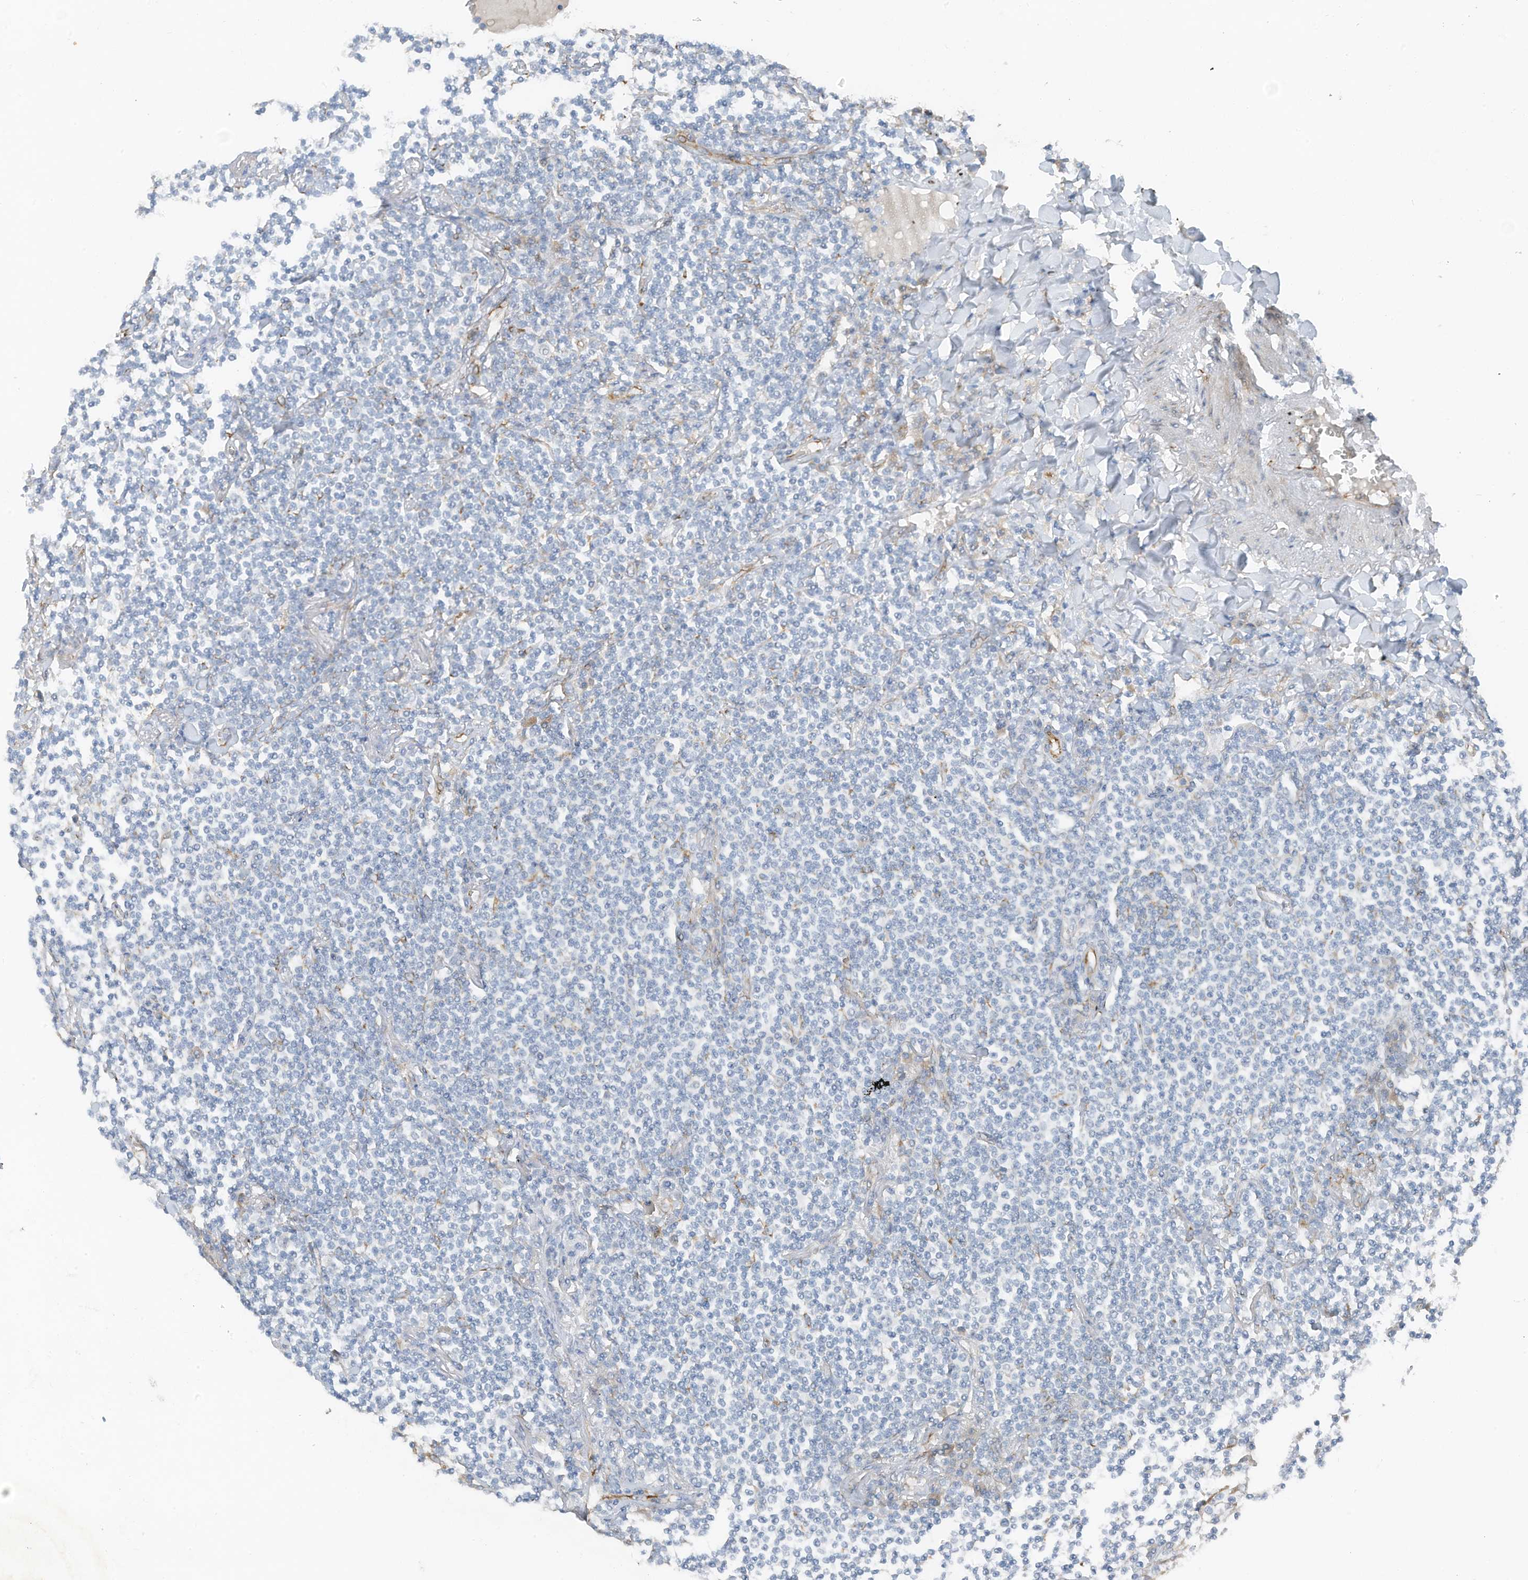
{"staining": {"intensity": "negative", "quantity": "none", "location": "none"}, "tissue": "lymphoma", "cell_type": "Tumor cells", "image_type": "cancer", "snomed": [{"axis": "morphology", "description": "Malignant lymphoma, non-Hodgkin's type, Low grade"}, {"axis": "topography", "description": "Lung"}], "caption": "Malignant lymphoma, non-Hodgkin's type (low-grade) was stained to show a protein in brown. There is no significant staining in tumor cells. (Stains: DAB (3,3'-diaminobenzidine) immunohistochemistry with hematoxylin counter stain, Microscopy: brightfield microscopy at high magnification).", "gene": "ARHGEF33", "patient": {"sex": "female", "age": 71}}